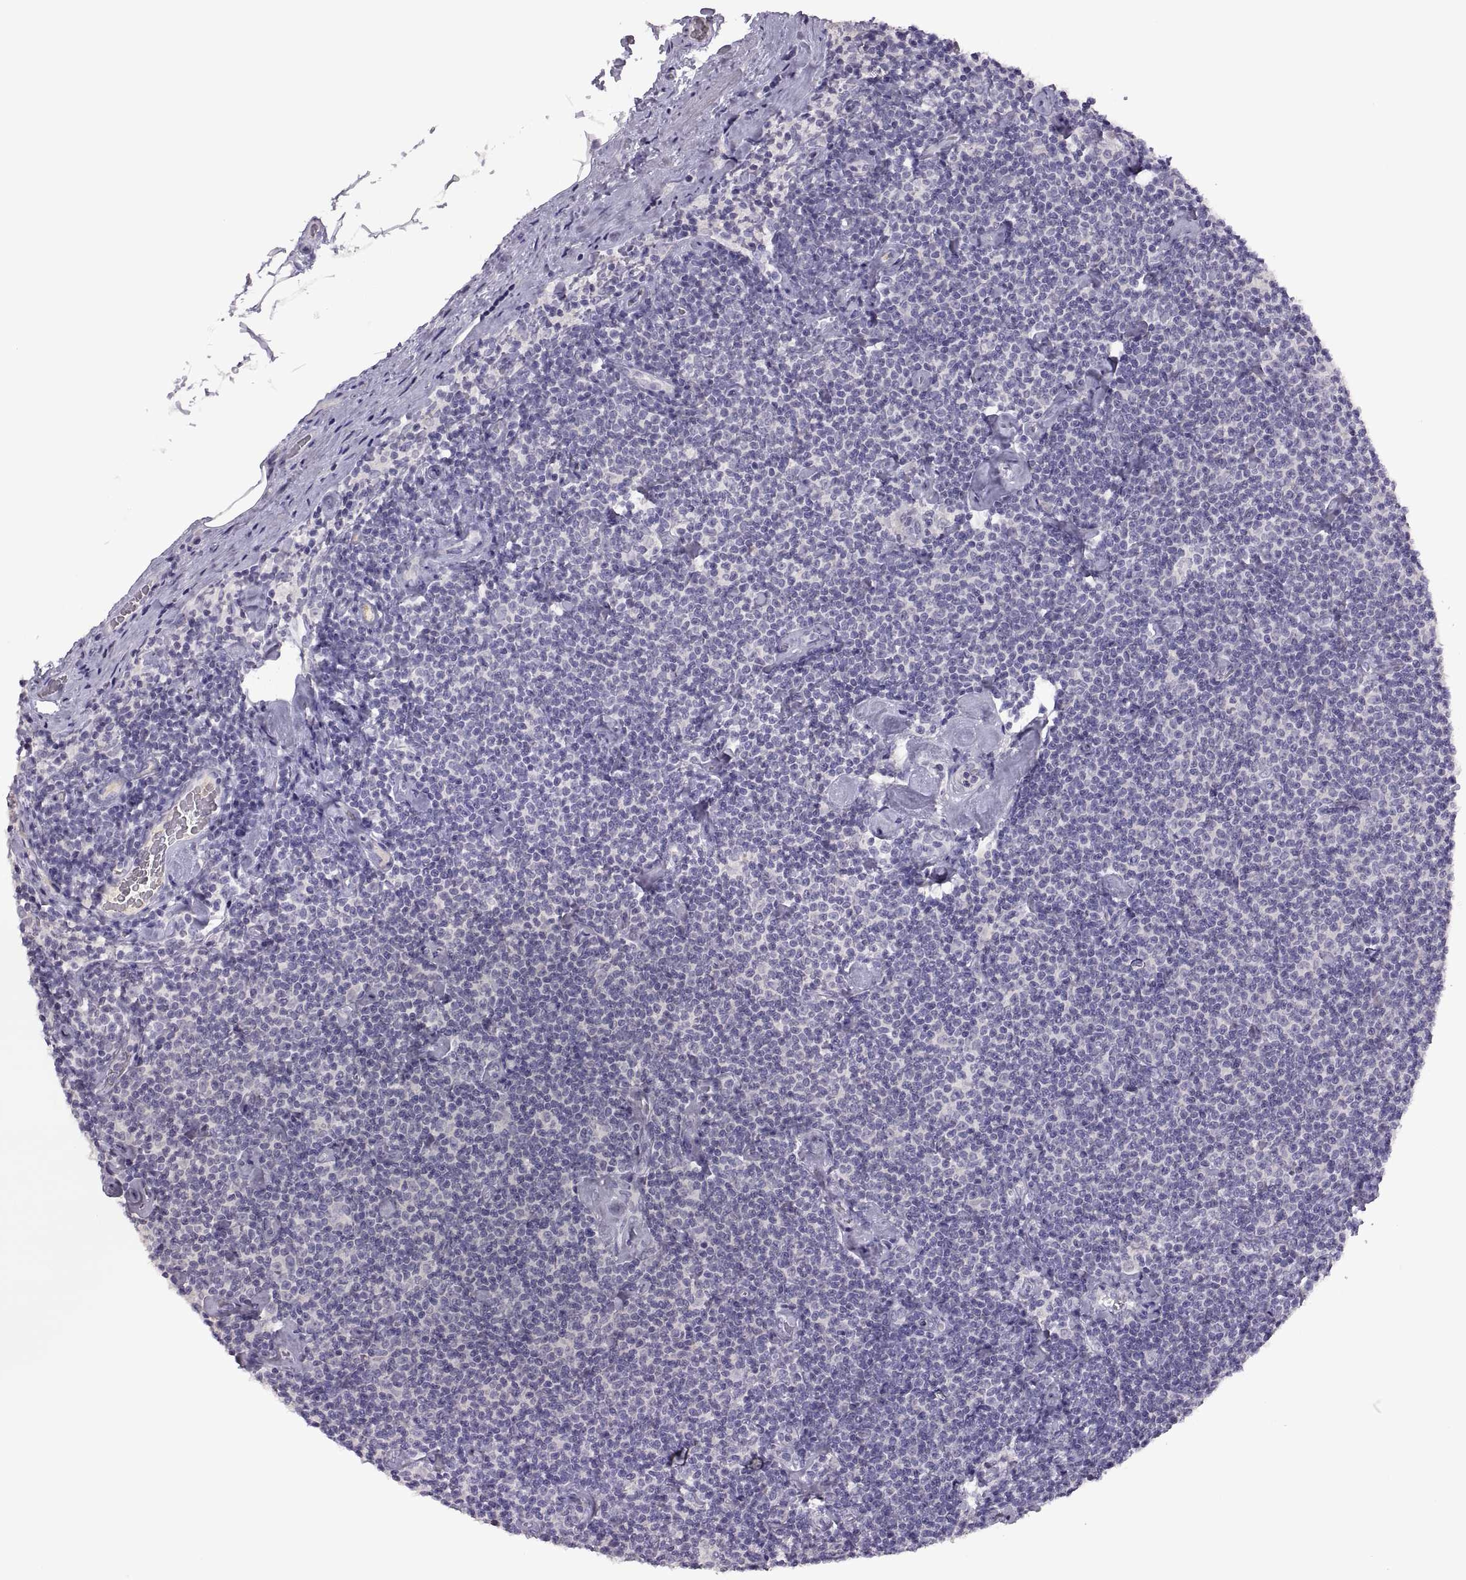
{"staining": {"intensity": "negative", "quantity": "none", "location": "none"}, "tissue": "lymphoma", "cell_type": "Tumor cells", "image_type": "cancer", "snomed": [{"axis": "morphology", "description": "Malignant lymphoma, non-Hodgkin's type, Low grade"}, {"axis": "topography", "description": "Lymph node"}], "caption": "Immunohistochemistry (IHC) of human low-grade malignant lymphoma, non-Hodgkin's type shows no staining in tumor cells. (Brightfield microscopy of DAB immunohistochemistry at high magnification).", "gene": "TBX19", "patient": {"sex": "male", "age": 81}}